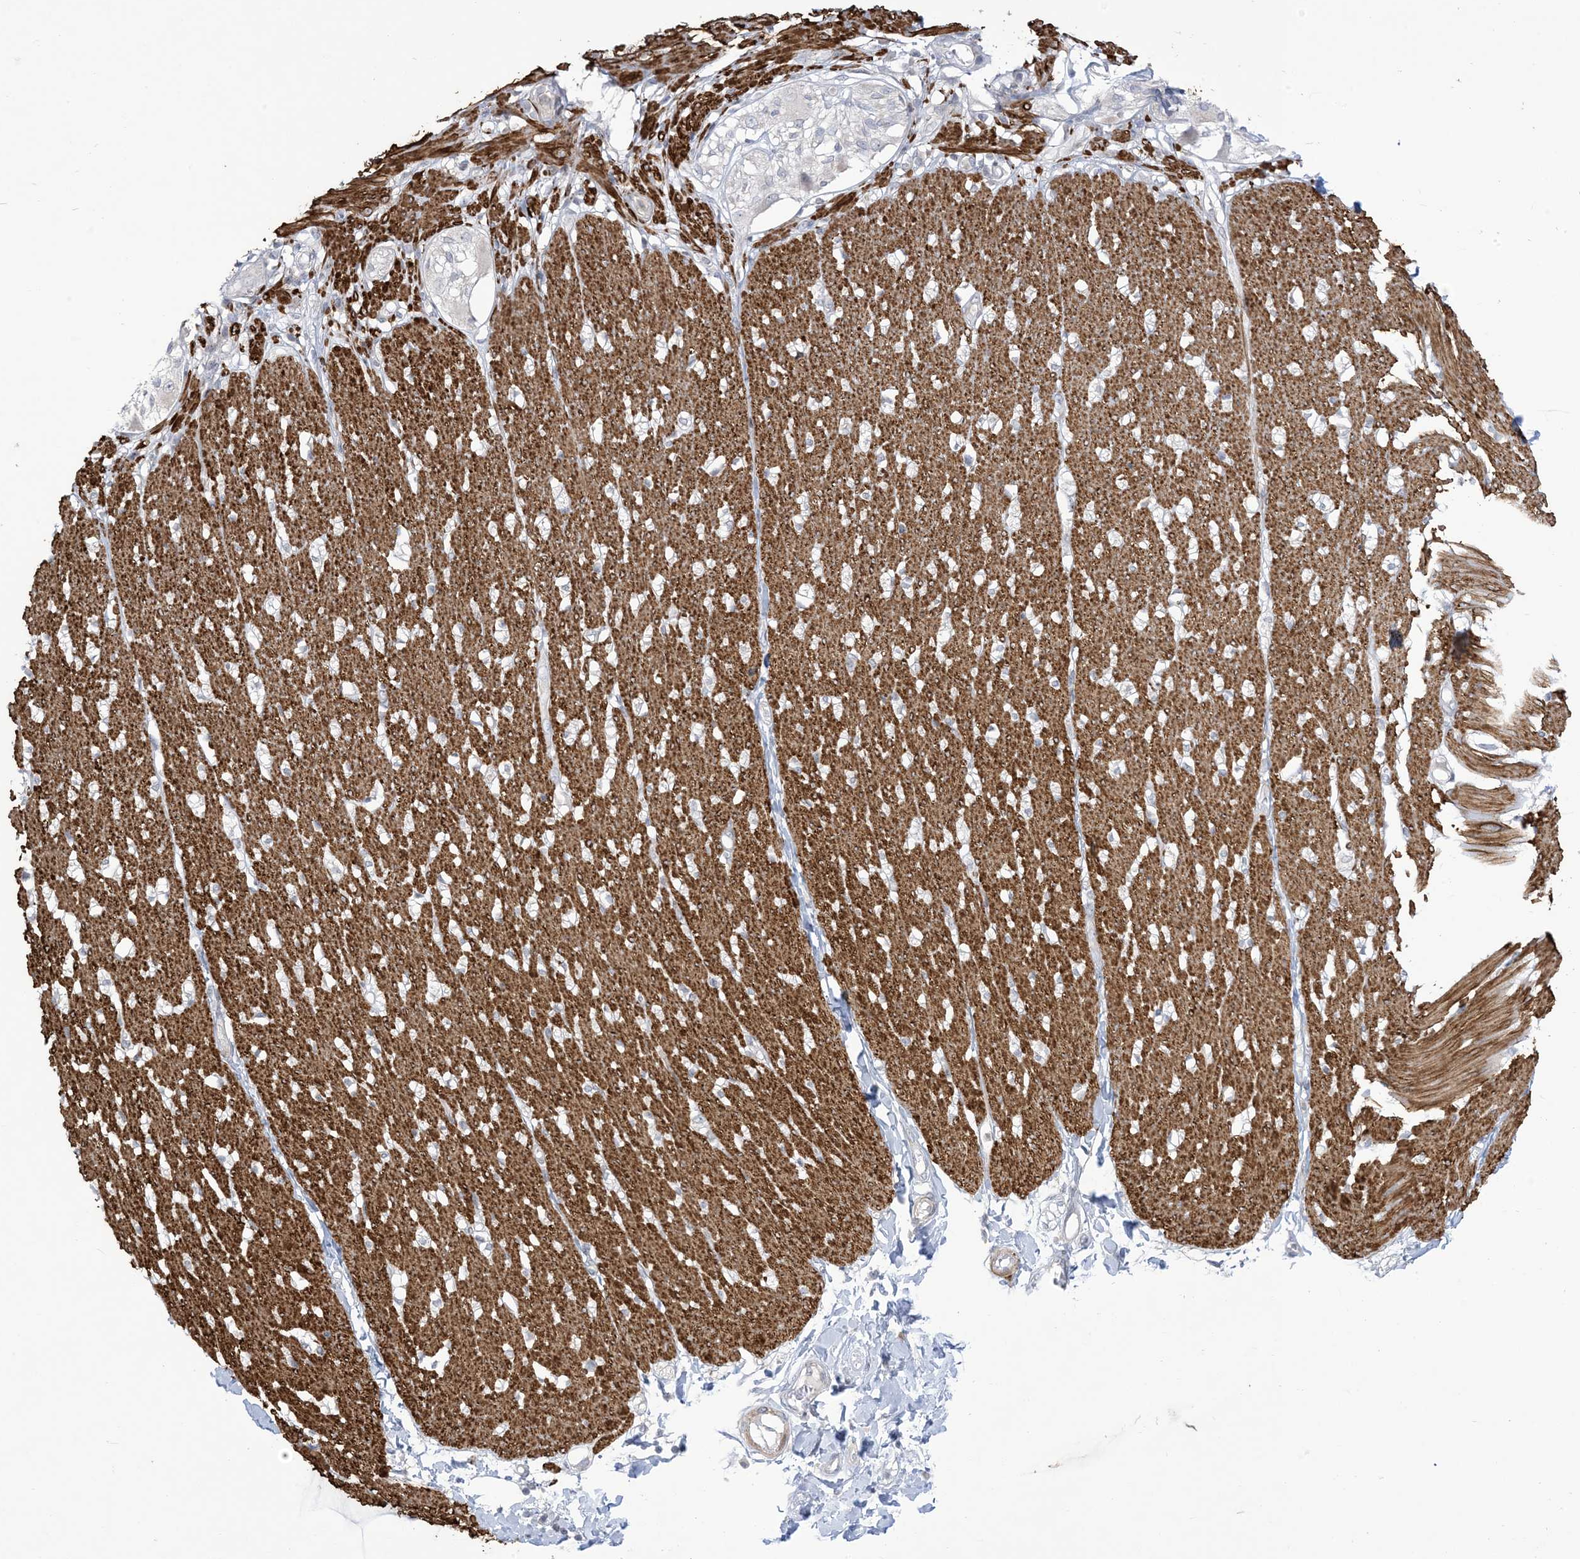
{"staining": {"intensity": "strong", "quantity": ">75%", "location": "cytoplasmic/membranous"}, "tissue": "smooth muscle", "cell_type": "Smooth muscle cells", "image_type": "normal", "snomed": [{"axis": "morphology", "description": "Normal tissue, NOS"}, {"axis": "morphology", "description": "Adenocarcinoma, NOS"}, {"axis": "topography", "description": "Colon"}, {"axis": "topography", "description": "Peripheral nerve tissue"}], "caption": "The immunohistochemical stain shows strong cytoplasmic/membranous expression in smooth muscle cells of benign smooth muscle.", "gene": "AFTPH", "patient": {"sex": "male", "age": 14}}